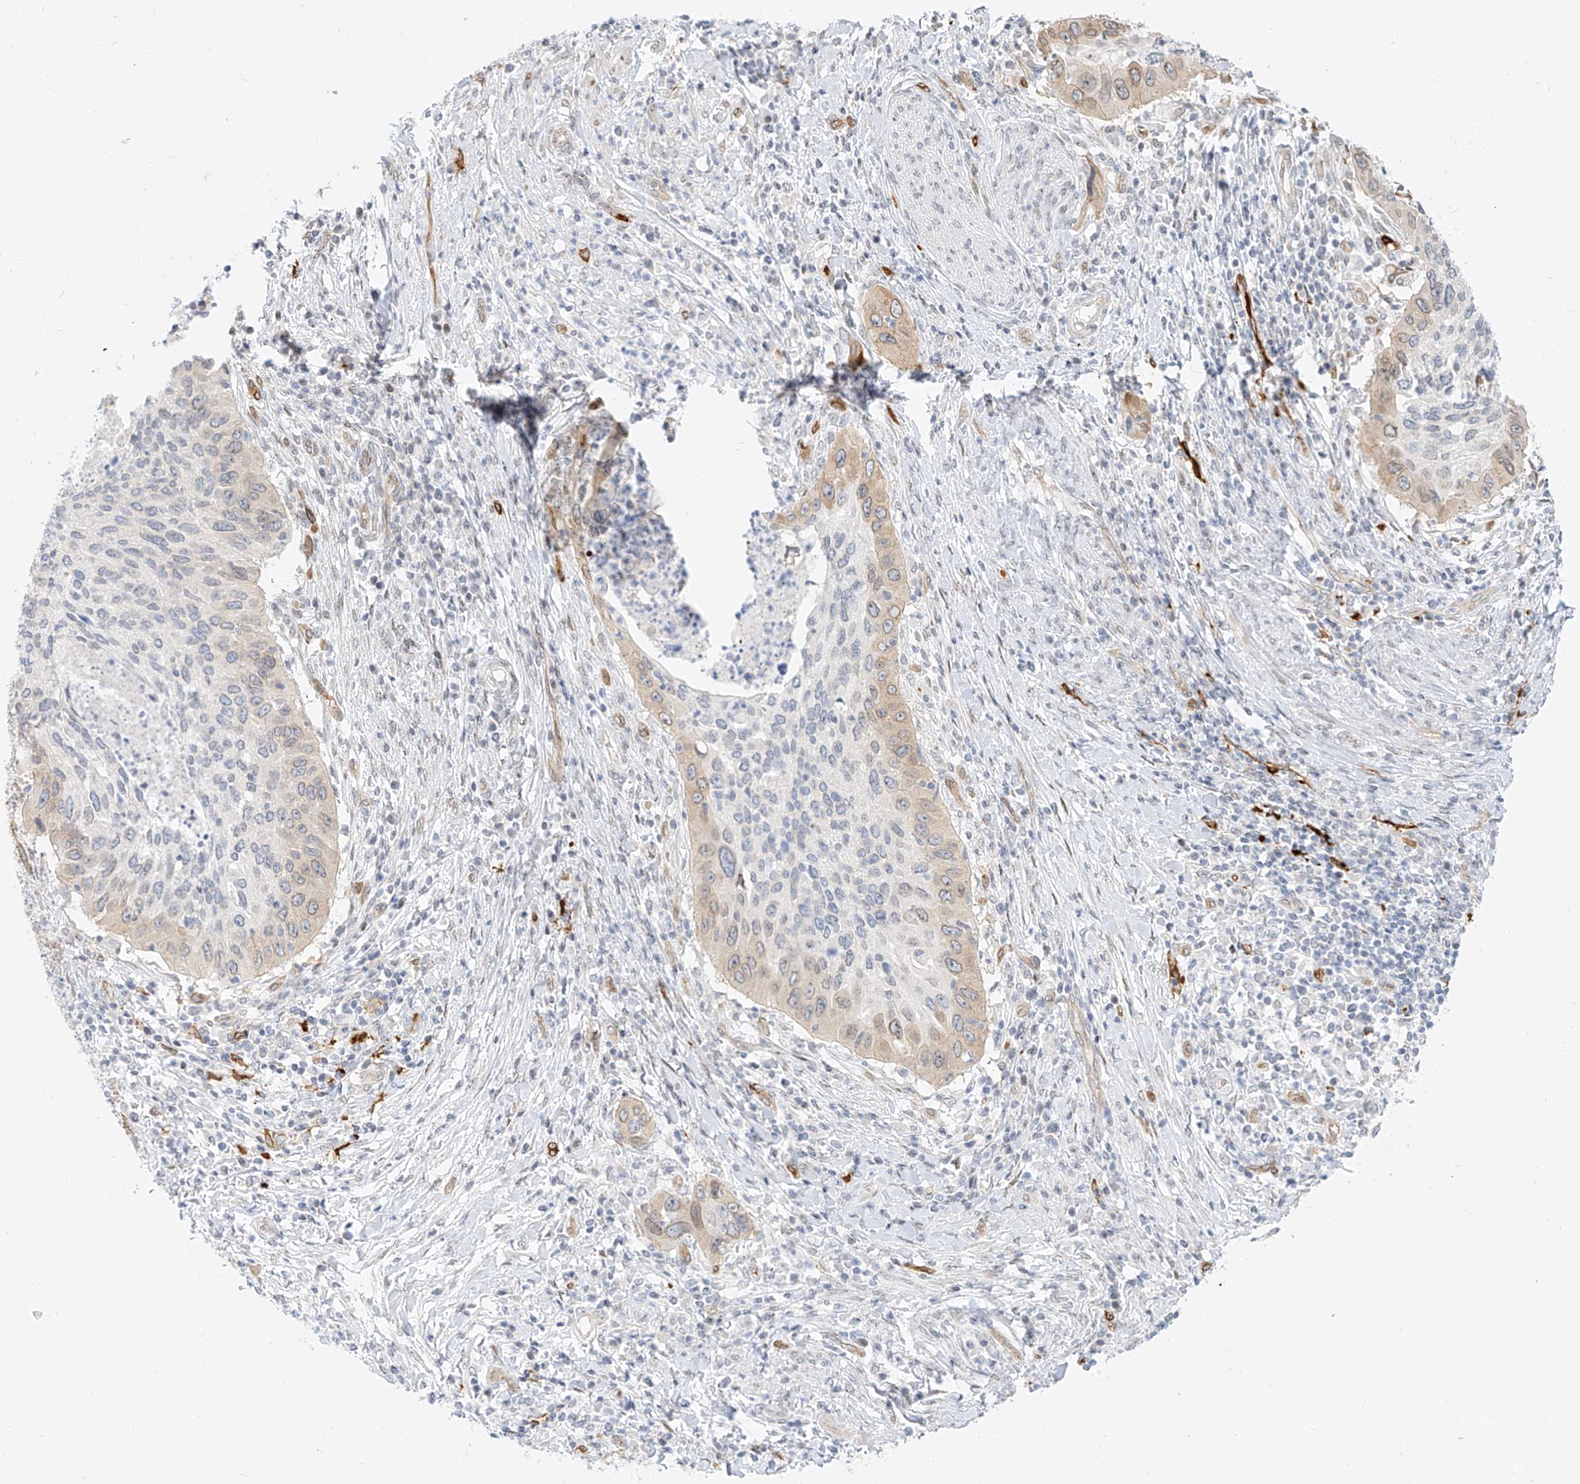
{"staining": {"intensity": "weak", "quantity": "<25%", "location": "cytoplasmic/membranous"}, "tissue": "cervical cancer", "cell_type": "Tumor cells", "image_type": "cancer", "snomed": [{"axis": "morphology", "description": "Squamous cell carcinoma, NOS"}, {"axis": "topography", "description": "Cervix"}], "caption": "This photomicrograph is of cervical cancer stained with immunohistochemistry (IHC) to label a protein in brown with the nuclei are counter-stained blue. There is no staining in tumor cells. The staining was performed using DAB to visualize the protein expression in brown, while the nuclei were stained in blue with hematoxylin (Magnification: 20x).", "gene": "NHSL1", "patient": {"sex": "female", "age": 38}}